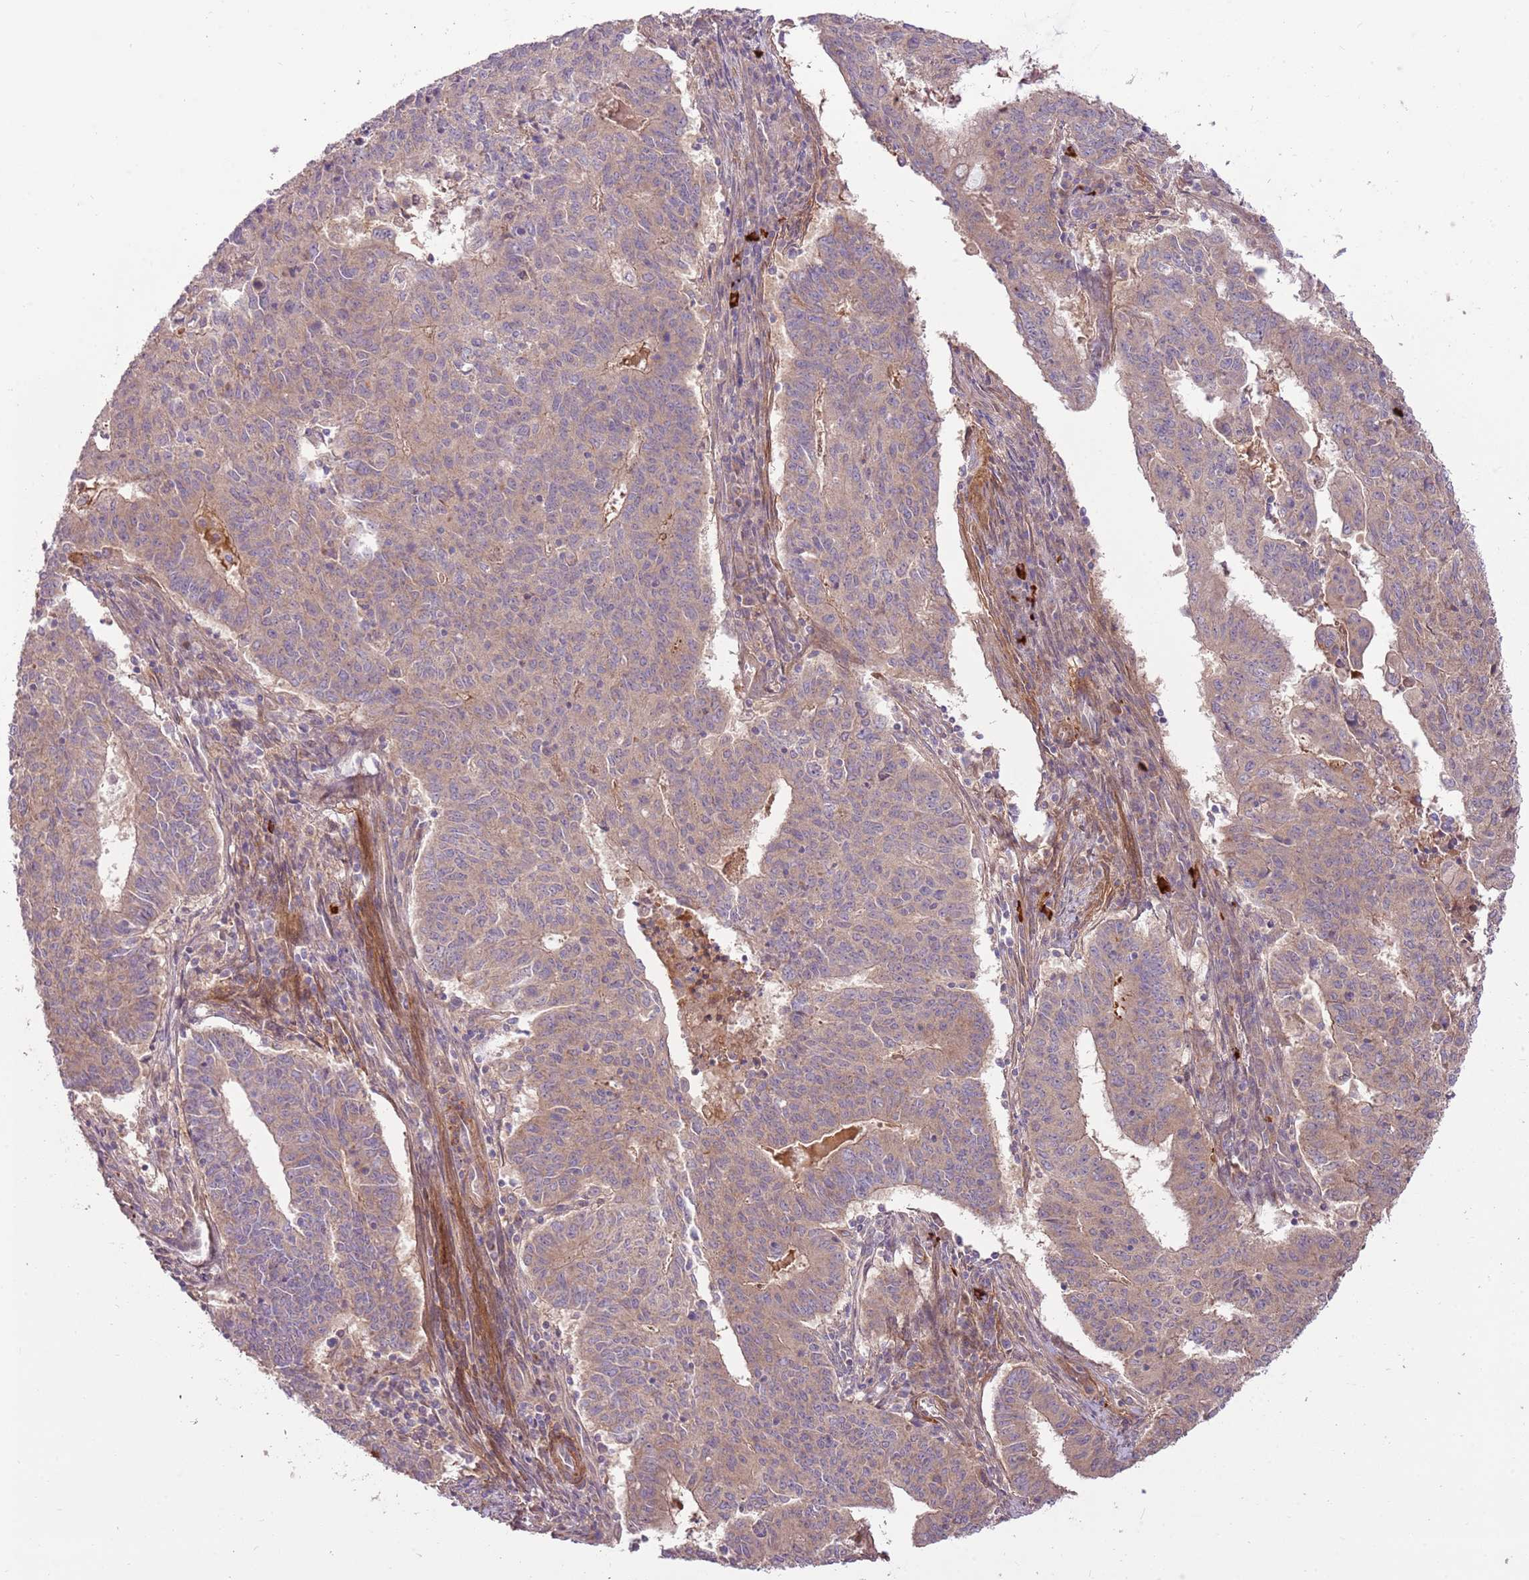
{"staining": {"intensity": "weak", "quantity": ">75%", "location": "cytoplasmic/membranous"}, "tissue": "endometrial cancer", "cell_type": "Tumor cells", "image_type": "cancer", "snomed": [{"axis": "morphology", "description": "Adenocarcinoma, NOS"}, {"axis": "topography", "description": "Endometrium"}], "caption": "The image shows a brown stain indicating the presence of a protein in the cytoplasmic/membranous of tumor cells in endometrial cancer. (brown staining indicates protein expression, while blue staining denotes nuclei).", "gene": "RNF128", "patient": {"sex": "female", "age": 59}}